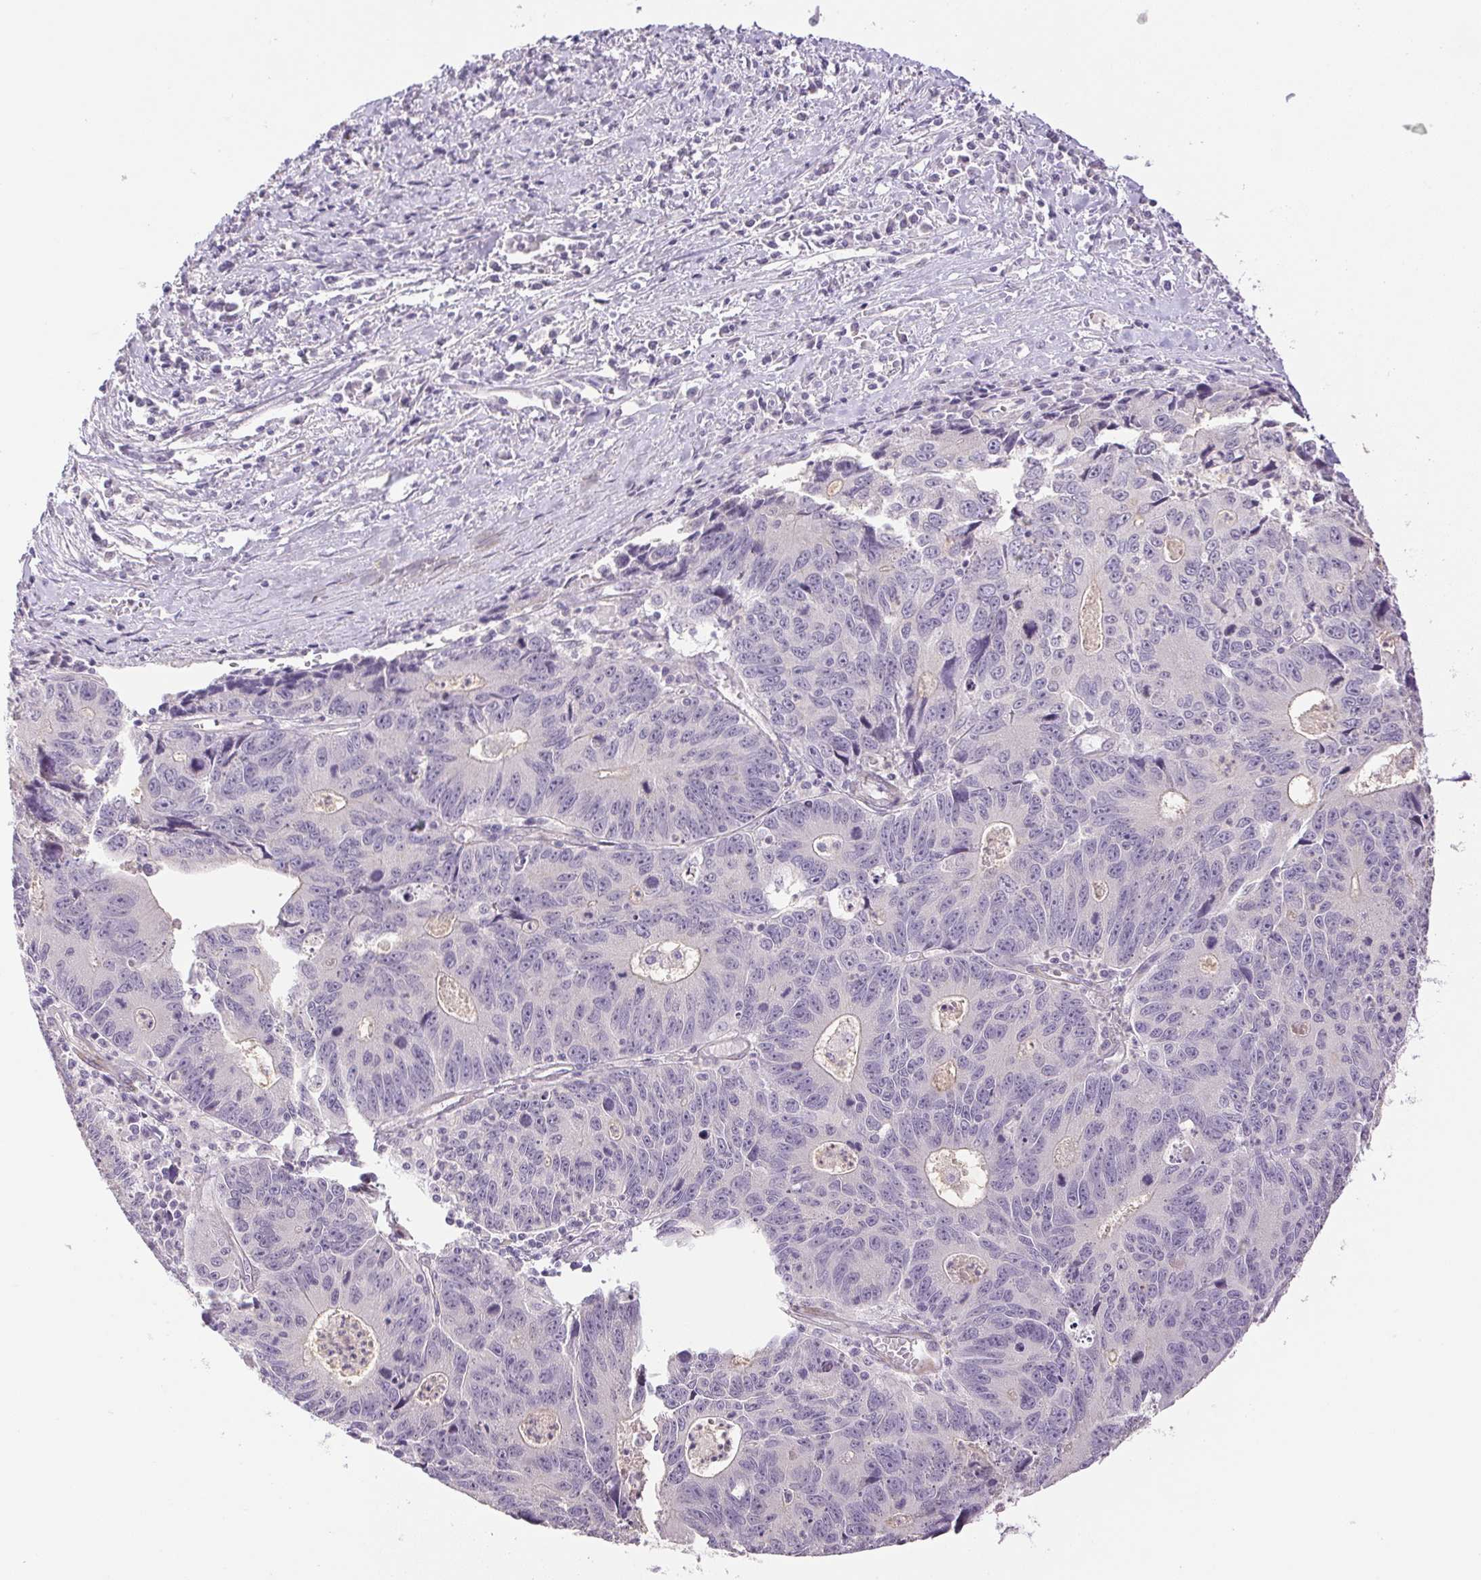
{"staining": {"intensity": "negative", "quantity": "none", "location": "none"}, "tissue": "liver cancer", "cell_type": "Tumor cells", "image_type": "cancer", "snomed": [{"axis": "morphology", "description": "Cholangiocarcinoma"}, {"axis": "topography", "description": "Liver"}], "caption": "Tumor cells are negative for protein expression in human liver cholangiocarcinoma.", "gene": "PRL", "patient": {"sex": "male", "age": 65}}